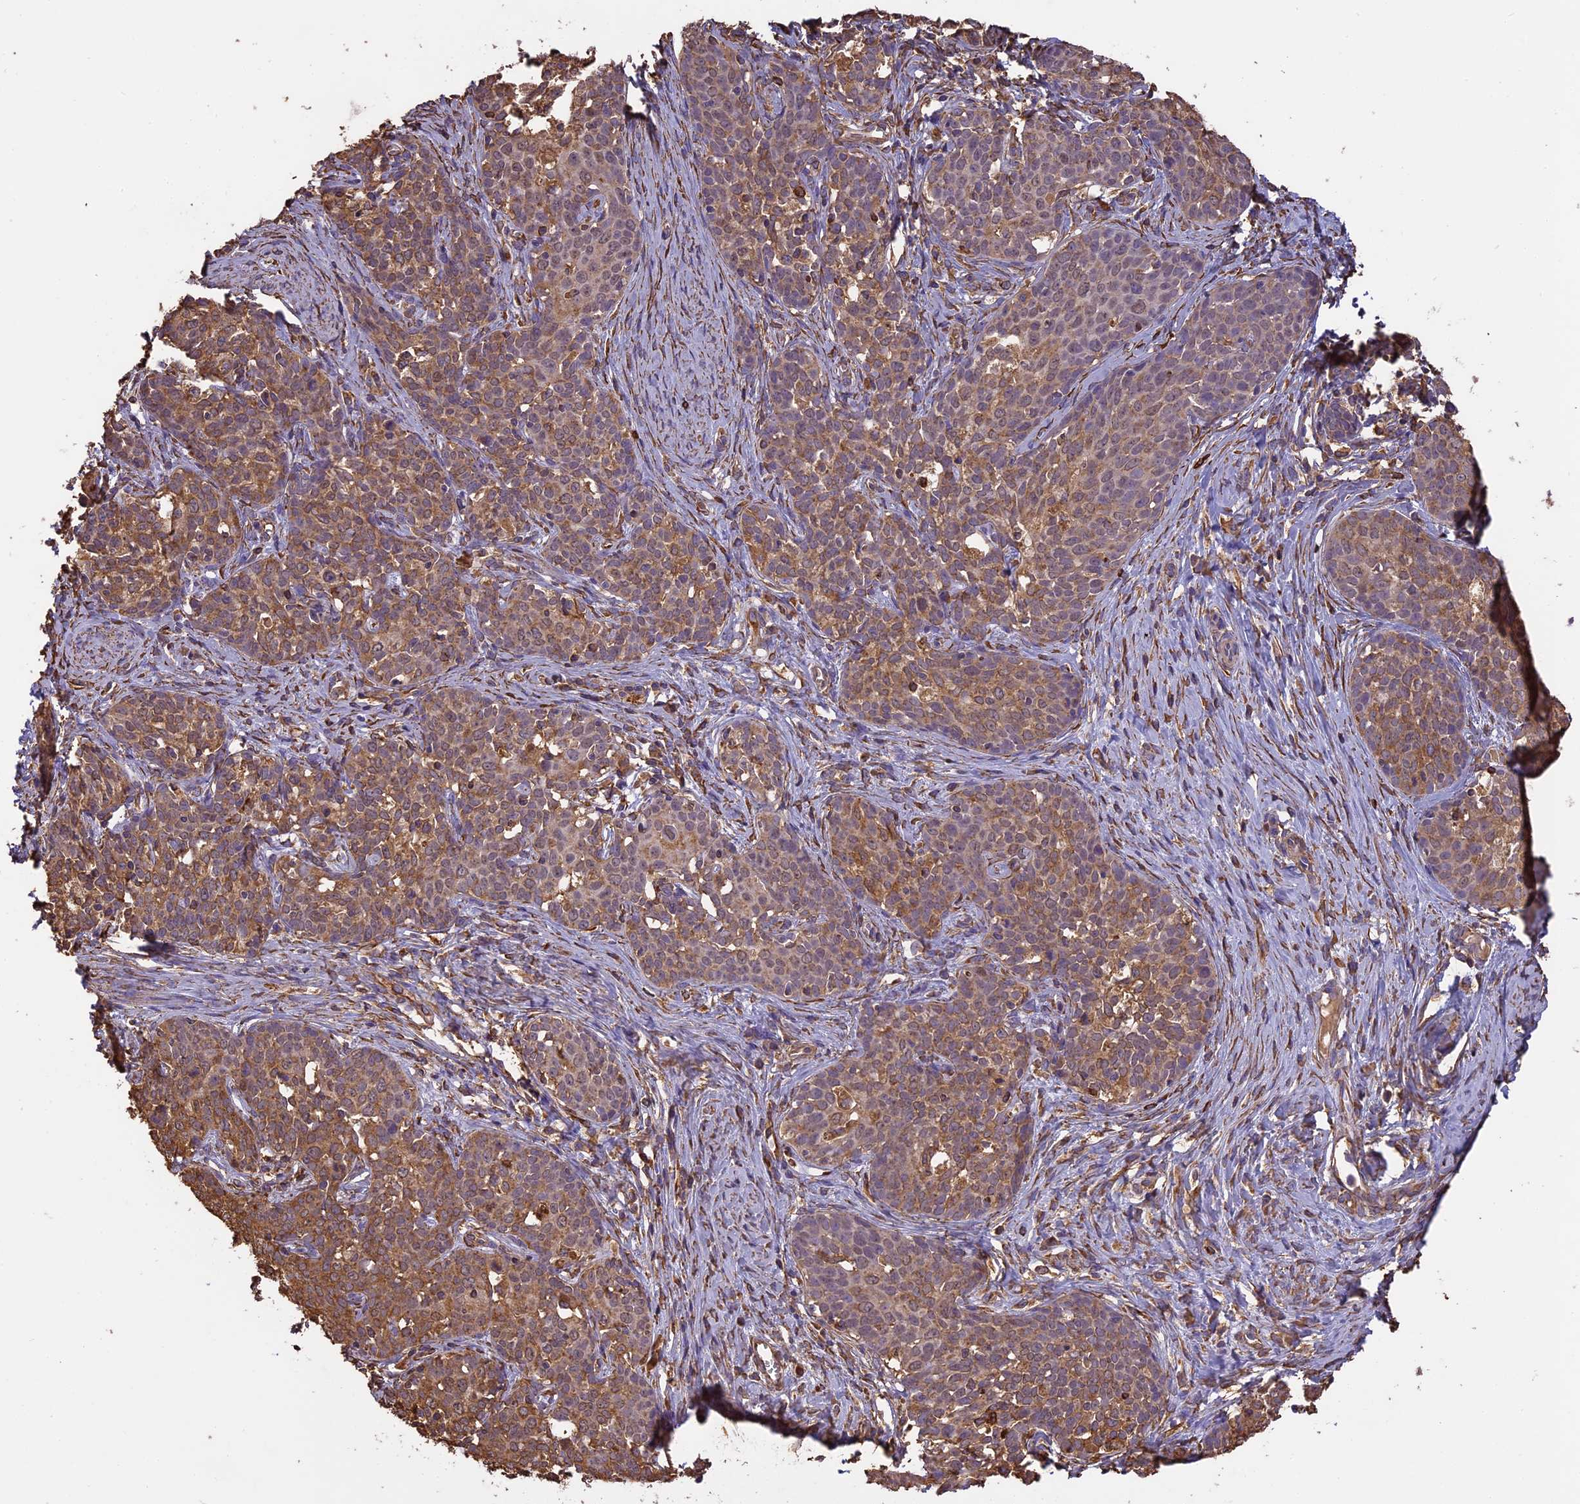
{"staining": {"intensity": "moderate", "quantity": ">75%", "location": "cytoplasmic/membranous"}, "tissue": "cervical cancer", "cell_type": "Tumor cells", "image_type": "cancer", "snomed": [{"axis": "morphology", "description": "Squamous cell carcinoma, NOS"}, {"axis": "topography", "description": "Cervix"}], "caption": "Brown immunohistochemical staining in human cervical cancer exhibits moderate cytoplasmic/membranous staining in about >75% of tumor cells.", "gene": "ARHGAP19", "patient": {"sex": "female", "age": 52}}